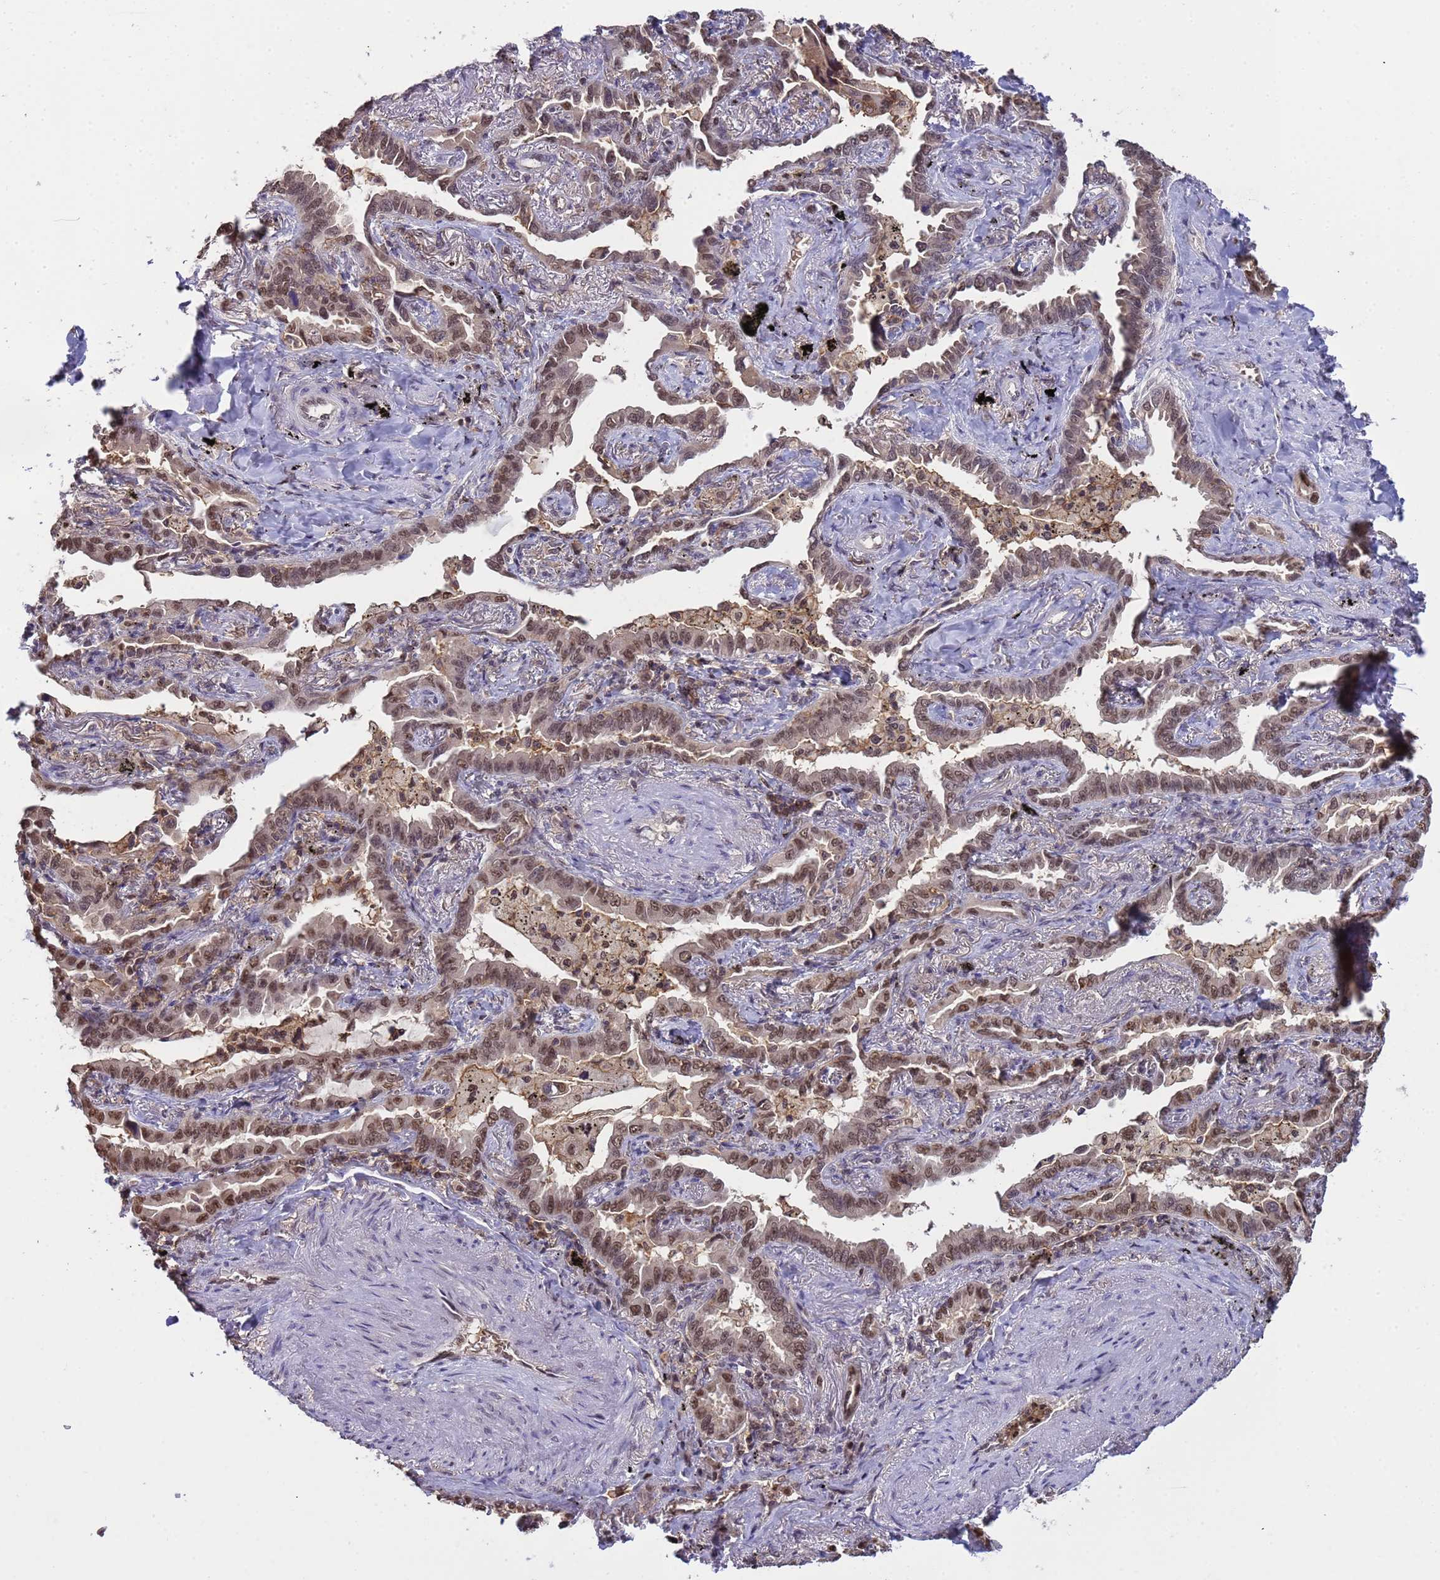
{"staining": {"intensity": "moderate", "quantity": ">75%", "location": "nuclear"}, "tissue": "lung cancer", "cell_type": "Tumor cells", "image_type": "cancer", "snomed": [{"axis": "morphology", "description": "Adenocarcinoma, NOS"}, {"axis": "topography", "description": "Lung"}], "caption": "The photomicrograph exhibits staining of lung cancer (adenocarcinoma), revealing moderate nuclear protein staining (brown color) within tumor cells.", "gene": "CD53", "patient": {"sex": "male", "age": 67}}